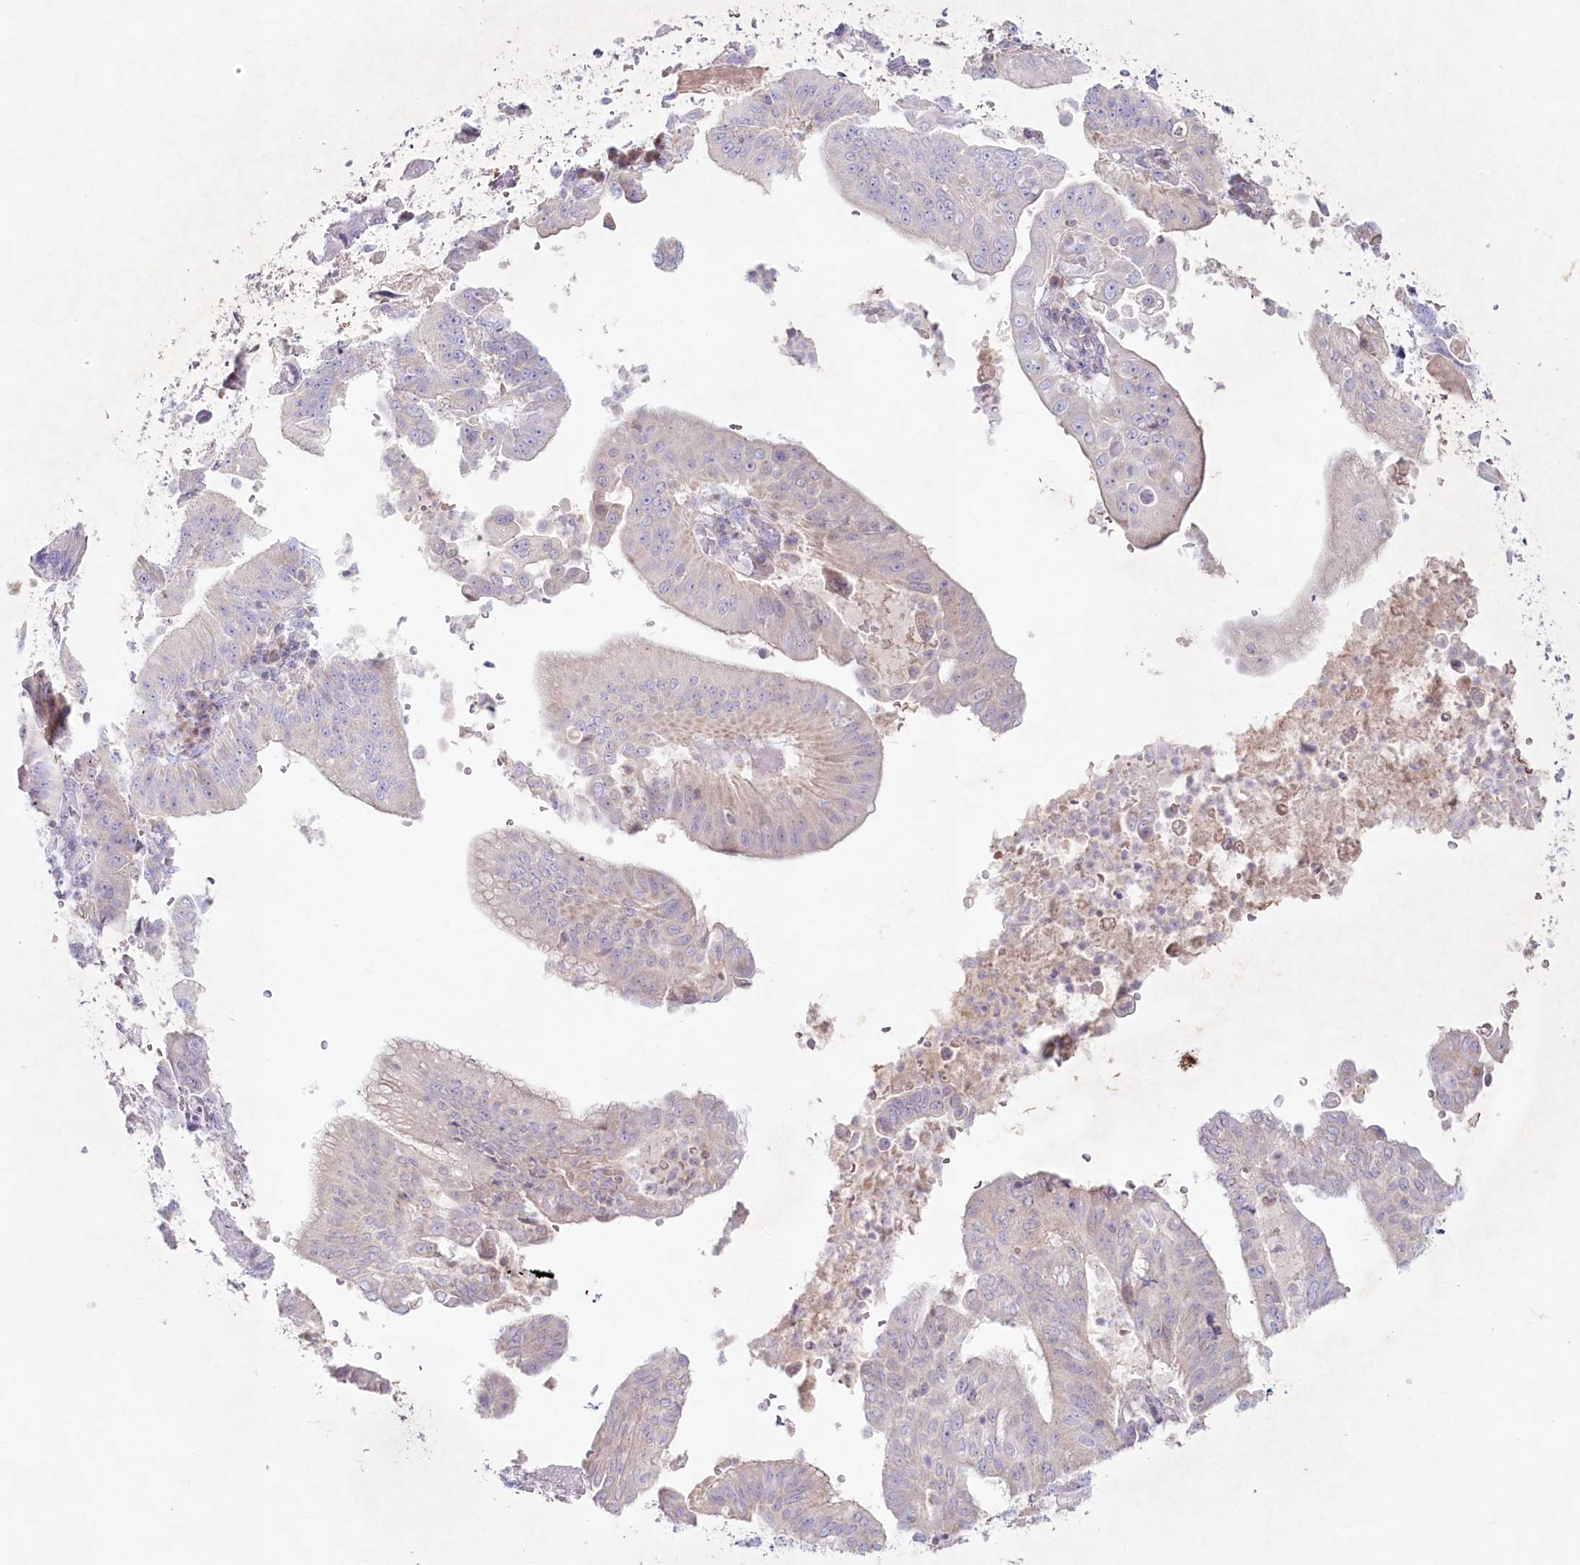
{"staining": {"intensity": "weak", "quantity": "25%-75%", "location": "cytoplasmic/membranous"}, "tissue": "pancreatic cancer", "cell_type": "Tumor cells", "image_type": "cancer", "snomed": [{"axis": "morphology", "description": "Adenocarcinoma, NOS"}, {"axis": "topography", "description": "Pancreas"}], "caption": "Immunohistochemistry photomicrograph of pancreatic cancer stained for a protein (brown), which reveals low levels of weak cytoplasmic/membranous staining in about 25%-75% of tumor cells.", "gene": "PSAPL1", "patient": {"sex": "male", "age": 68}}